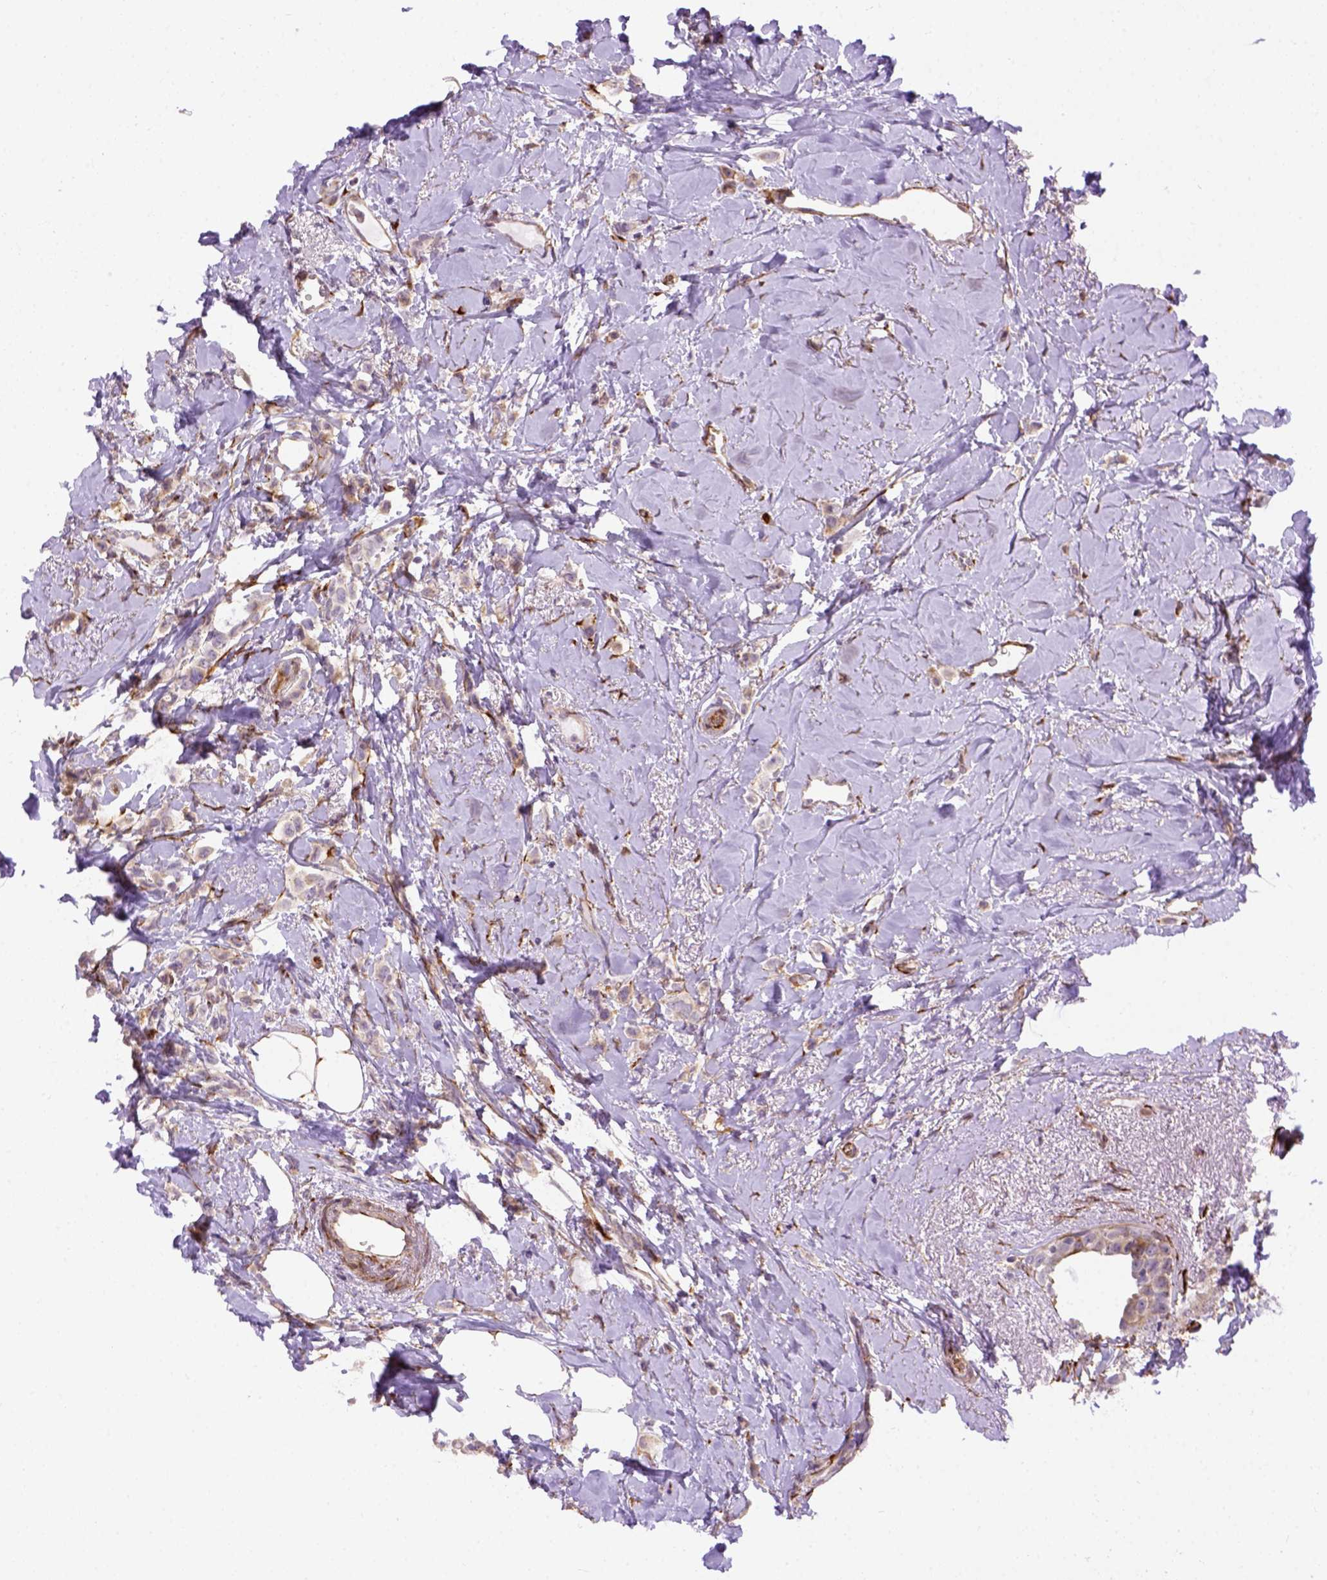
{"staining": {"intensity": "weak", "quantity": ">75%", "location": "cytoplasmic/membranous"}, "tissue": "breast cancer", "cell_type": "Tumor cells", "image_type": "cancer", "snomed": [{"axis": "morphology", "description": "Lobular carcinoma"}, {"axis": "topography", "description": "Breast"}], "caption": "Brown immunohistochemical staining in human lobular carcinoma (breast) demonstrates weak cytoplasmic/membranous positivity in approximately >75% of tumor cells.", "gene": "KAZN", "patient": {"sex": "female", "age": 66}}